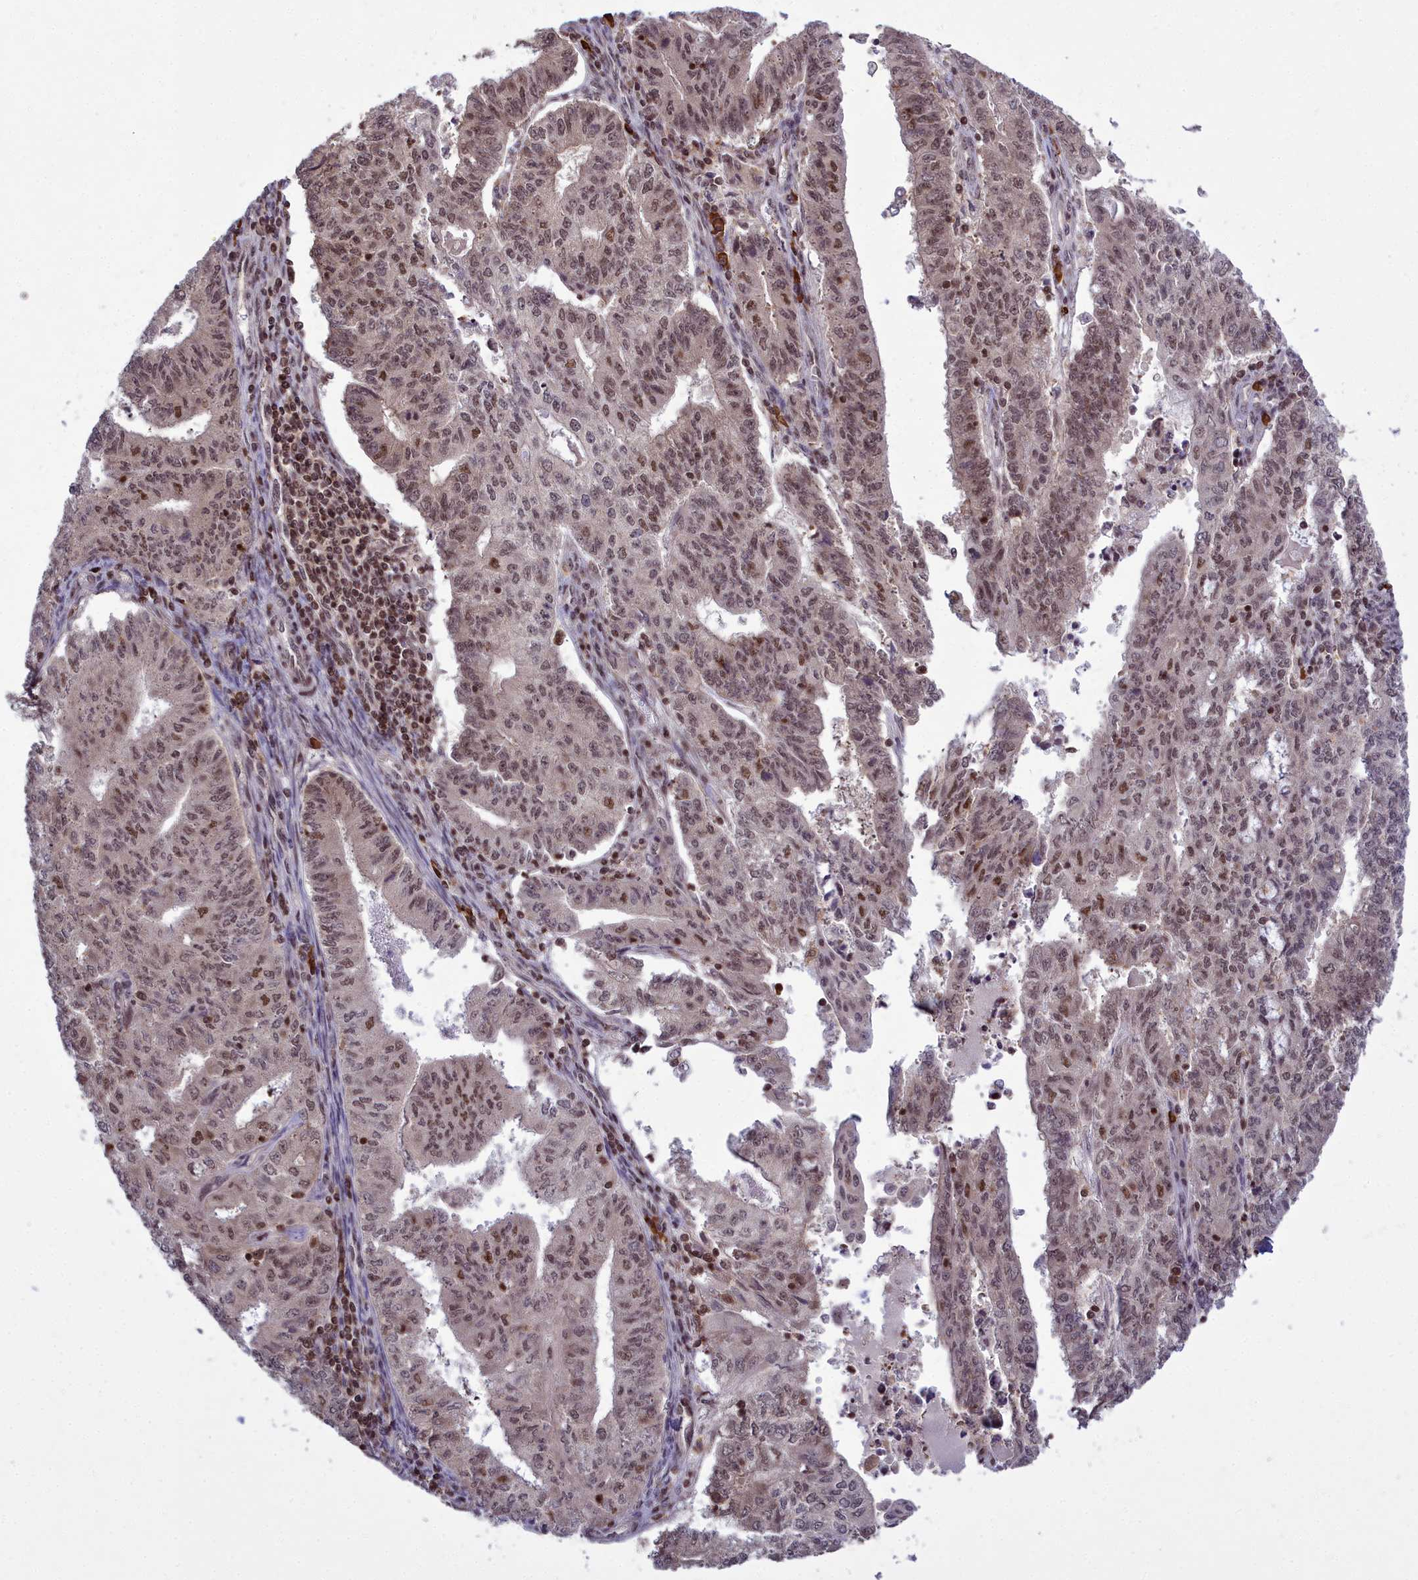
{"staining": {"intensity": "moderate", "quantity": ">75%", "location": "nuclear"}, "tissue": "endometrial cancer", "cell_type": "Tumor cells", "image_type": "cancer", "snomed": [{"axis": "morphology", "description": "Adenocarcinoma, NOS"}, {"axis": "topography", "description": "Endometrium"}], "caption": "This is a histology image of immunohistochemistry (IHC) staining of endometrial adenocarcinoma, which shows moderate positivity in the nuclear of tumor cells.", "gene": "GMEB1", "patient": {"sex": "female", "age": 59}}